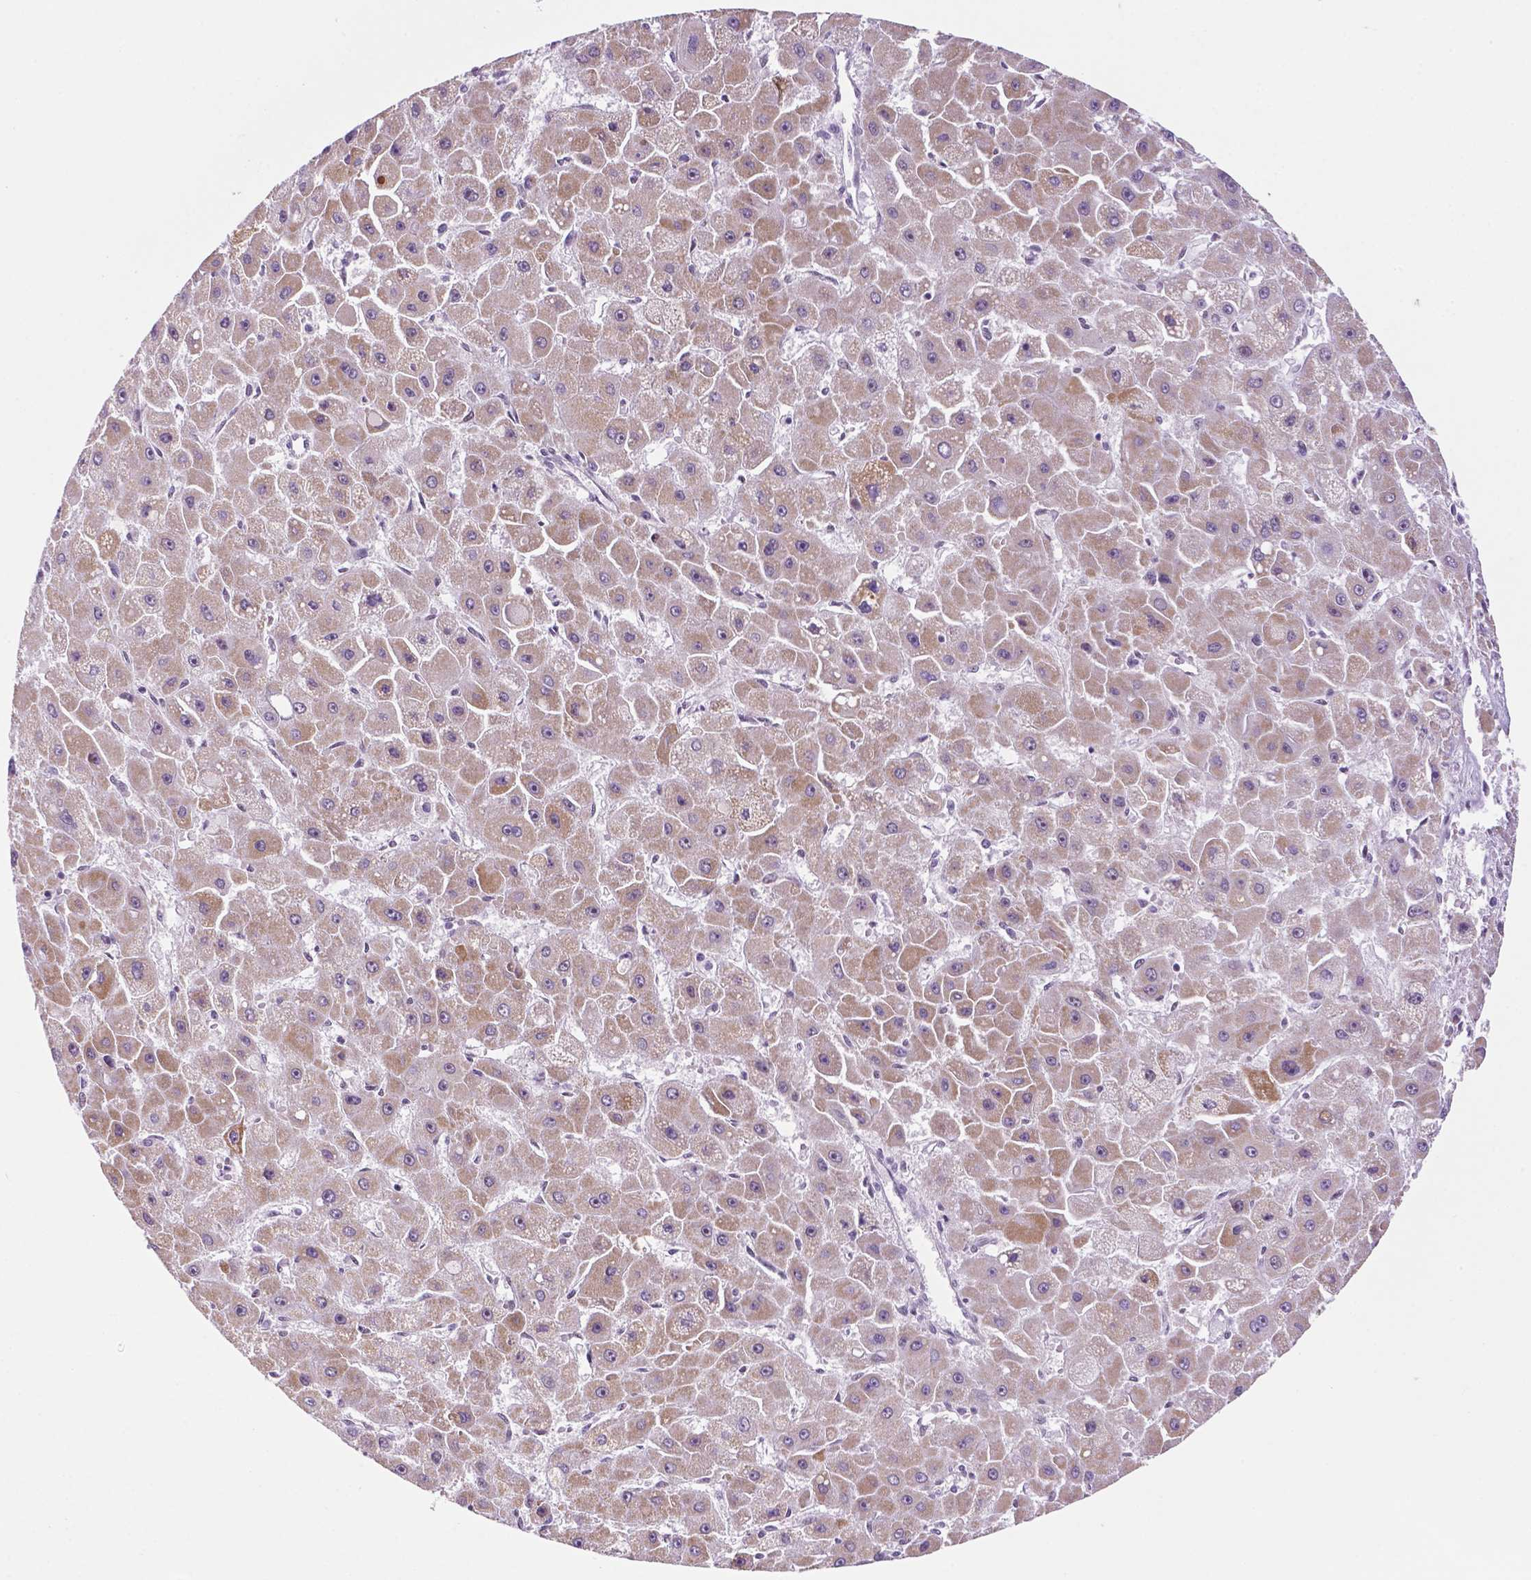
{"staining": {"intensity": "moderate", "quantity": "25%-75%", "location": "cytoplasmic/membranous"}, "tissue": "liver cancer", "cell_type": "Tumor cells", "image_type": "cancer", "snomed": [{"axis": "morphology", "description": "Carcinoma, Hepatocellular, NOS"}, {"axis": "topography", "description": "Liver"}], "caption": "A histopathology image of human liver hepatocellular carcinoma stained for a protein shows moderate cytoplasmic/membranous brown staining in tumor cells. Using DAB (3,3'-diaminobenzidine) (brown) and hematoxylin (blue) stains, captured at high magnification using brightfield microscopy.", "gene": "C18orf21", "patient": {"sex": "female", "age": 25}}